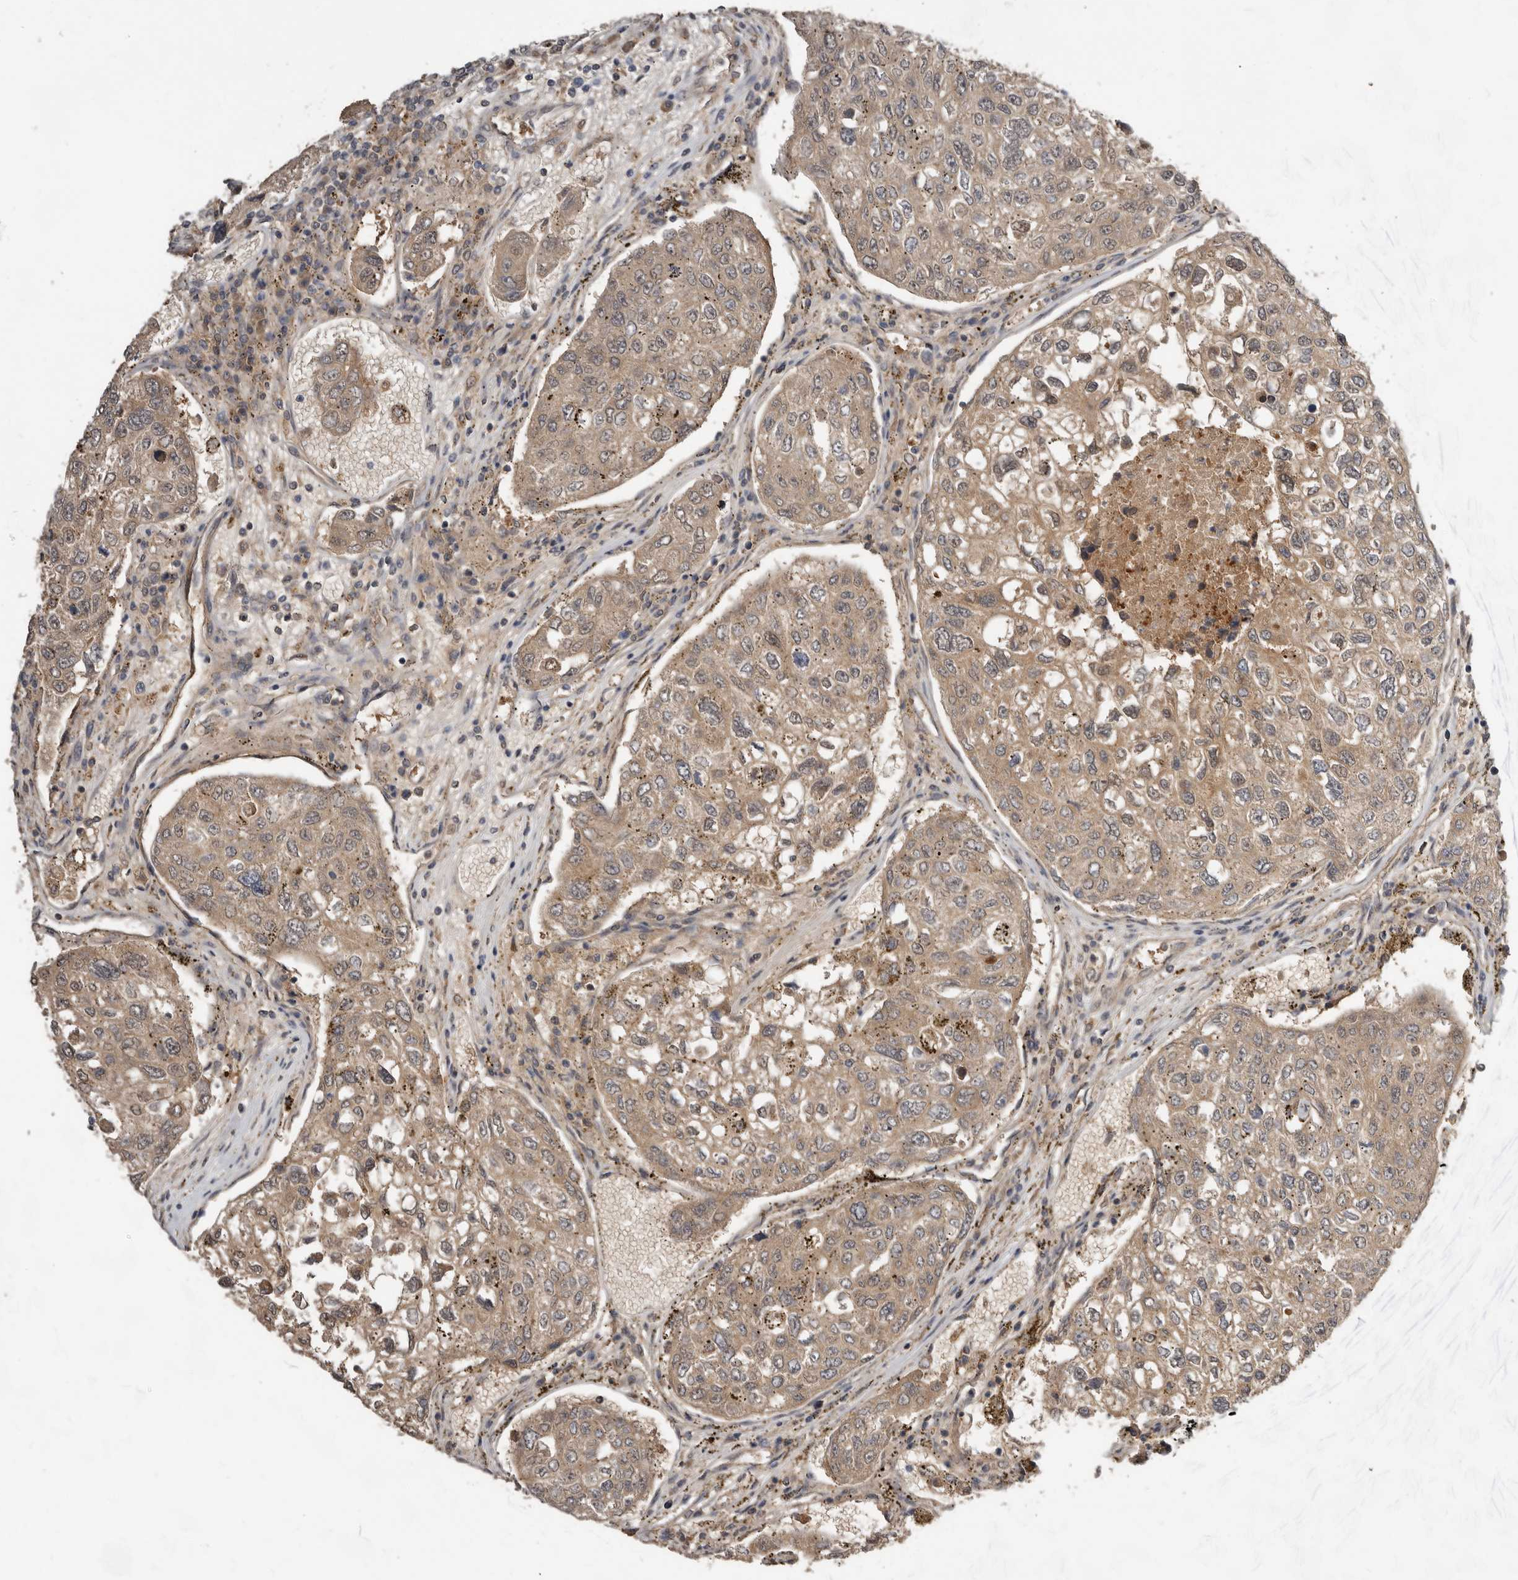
{"staining": {"intensity": "moderate", "quantity": ">75%", "location": "cytoplasmic/membranous"}, "tissue": "urothelial cancer", "cell_type": "Tumor cells", "image_type": "cancer", "snomed": [{"axis": "morphology", "description": "Urothelial carcinoma, High grade"}, {"axis": "topography", "description": "Lymph node"}, {"axis": "topography", "description": "Urinary bladder"}], "caption": "The immunohistochemical stain shows moderate cytoplasmic/membranous staining in tumor cells of high-grade urothelial carcinoma tissue.", "gene": "RBKS", "patient": {"sex": "male", "age": 51}}